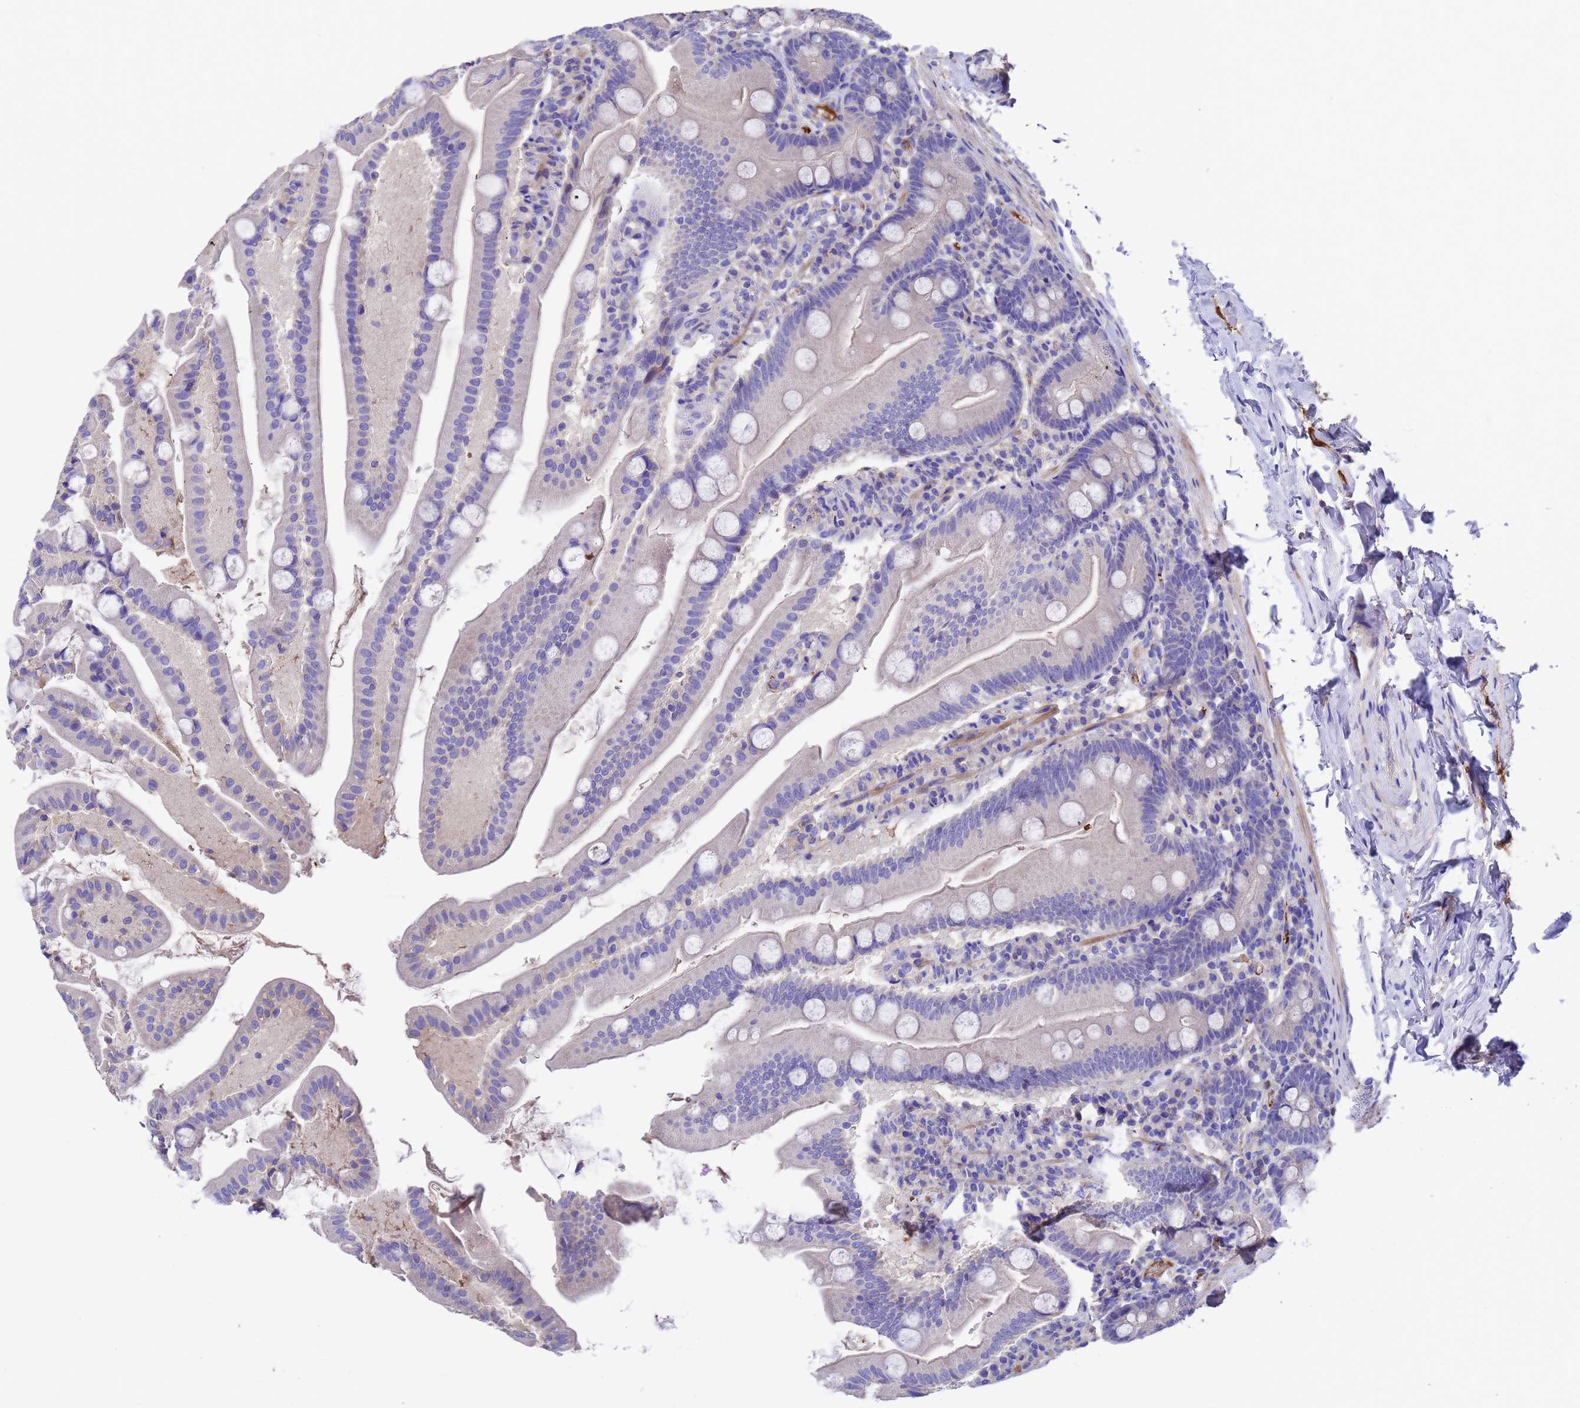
{"staining": {"intensity": "negative", "quantity": "none", "location": "none"}, "tissue": "small intestine", "cell_type": "Glandular cells", "image_type": "normal", "snomed": [{"axis": "morphology", "description": "Normal tissue, NOS"}, {"axis": "topography", "description": "Small intestine"}], "caption": "Glandular cells show no significant protein staining in benign small intestine. (DAB (3,3'-diaminobenzidine) immunohistochemistry with hematoxylin counter stain).", "gene": "ELP6", "patient": {"sex": "female", "age": 68}}